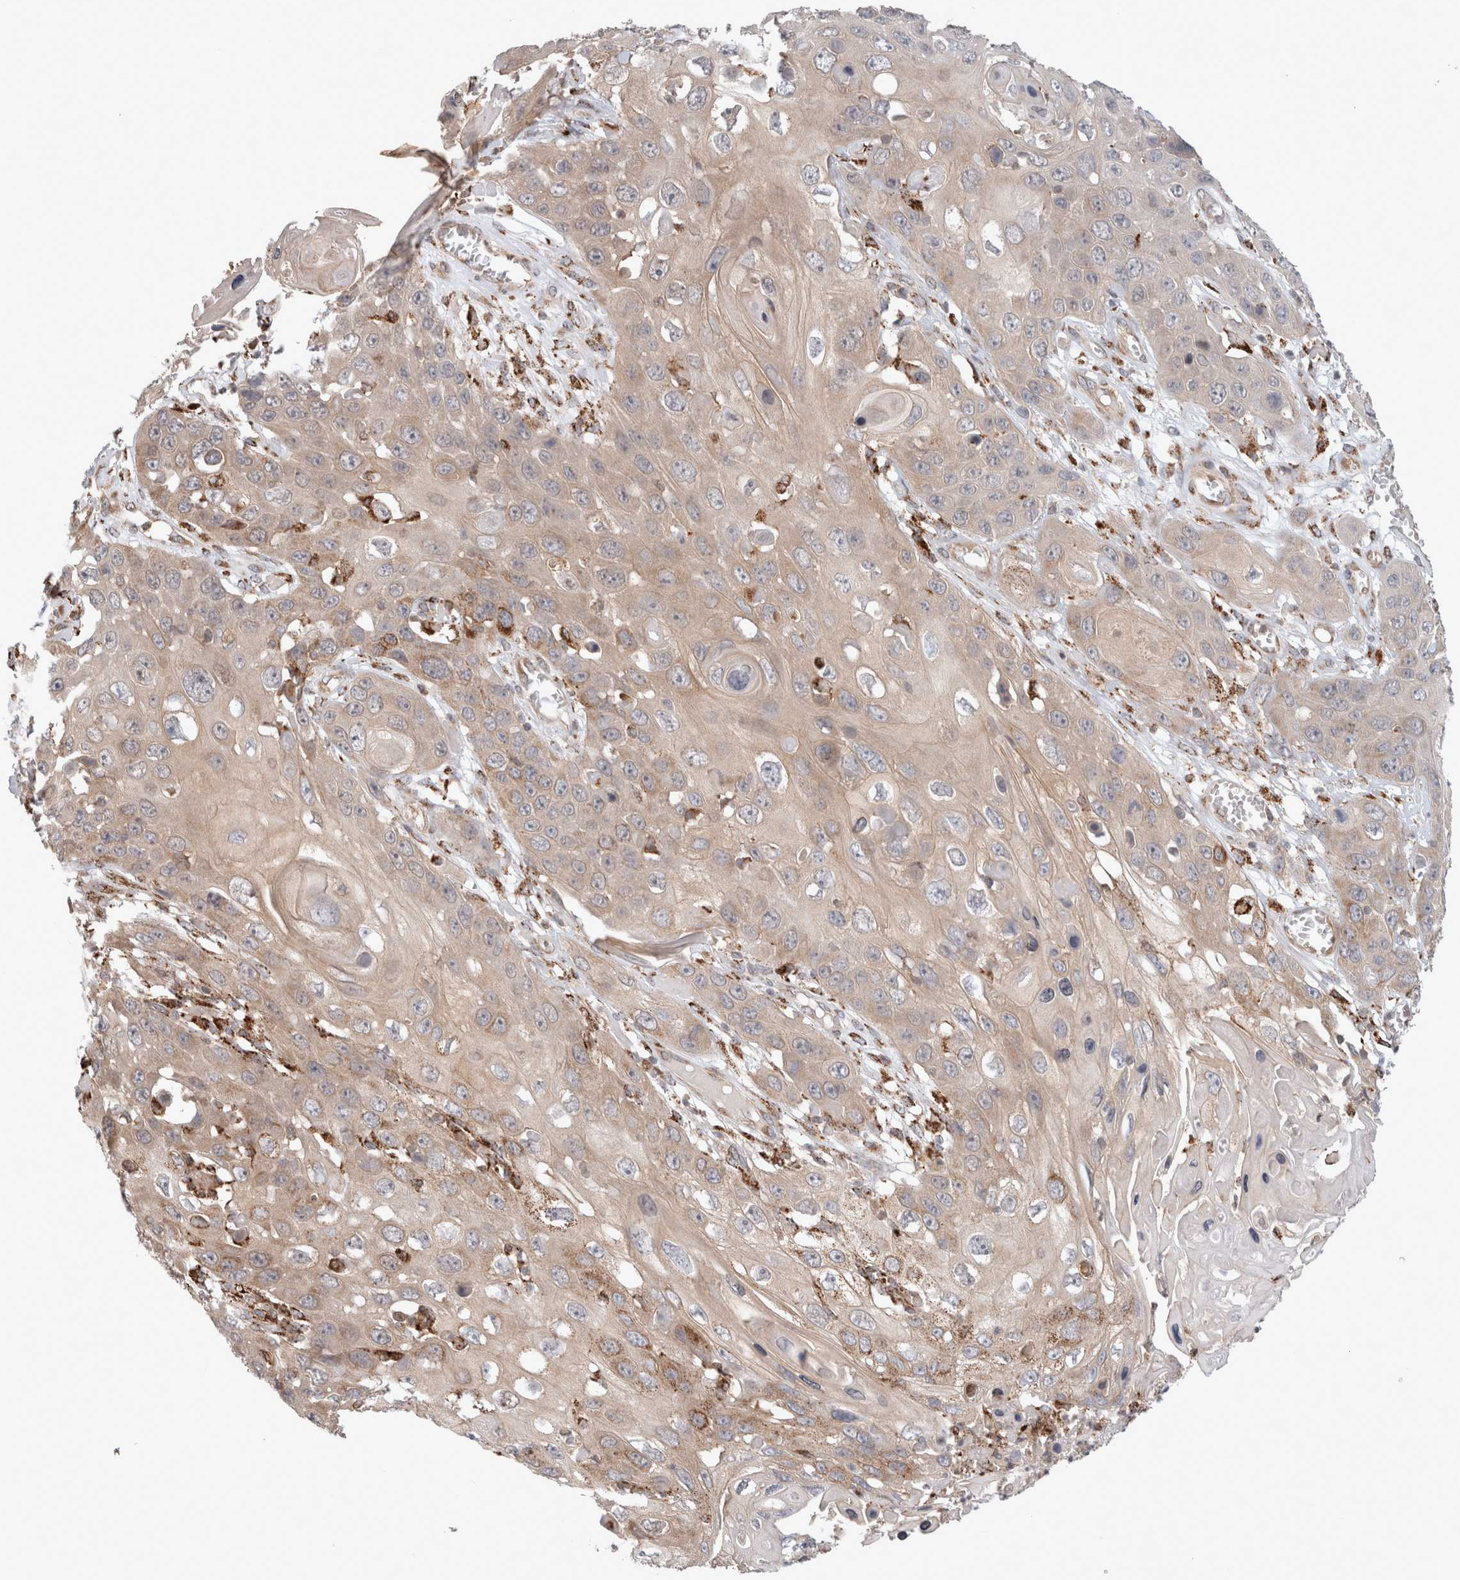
{"staining": {"intensity": "moderate", "quantity": "<25%", "location": "cytoplasmic/membranous"}, "tissue": "skin cancer", "cell_type": "Tumor cells", "image_type": "cancer", "snomed": [{"axis": "morphology", "description": "Squamous cell carcinoma, NOS"}, {"axis": "topography", "description": "Skin"}], "caption": "A brown stain shows moderate cytoplasmic/membranous staining of a protein in skin squamous cell carcinoma tumor cells.", "gene": "HROB", "patient": {"sex": "male", "age": 55}}